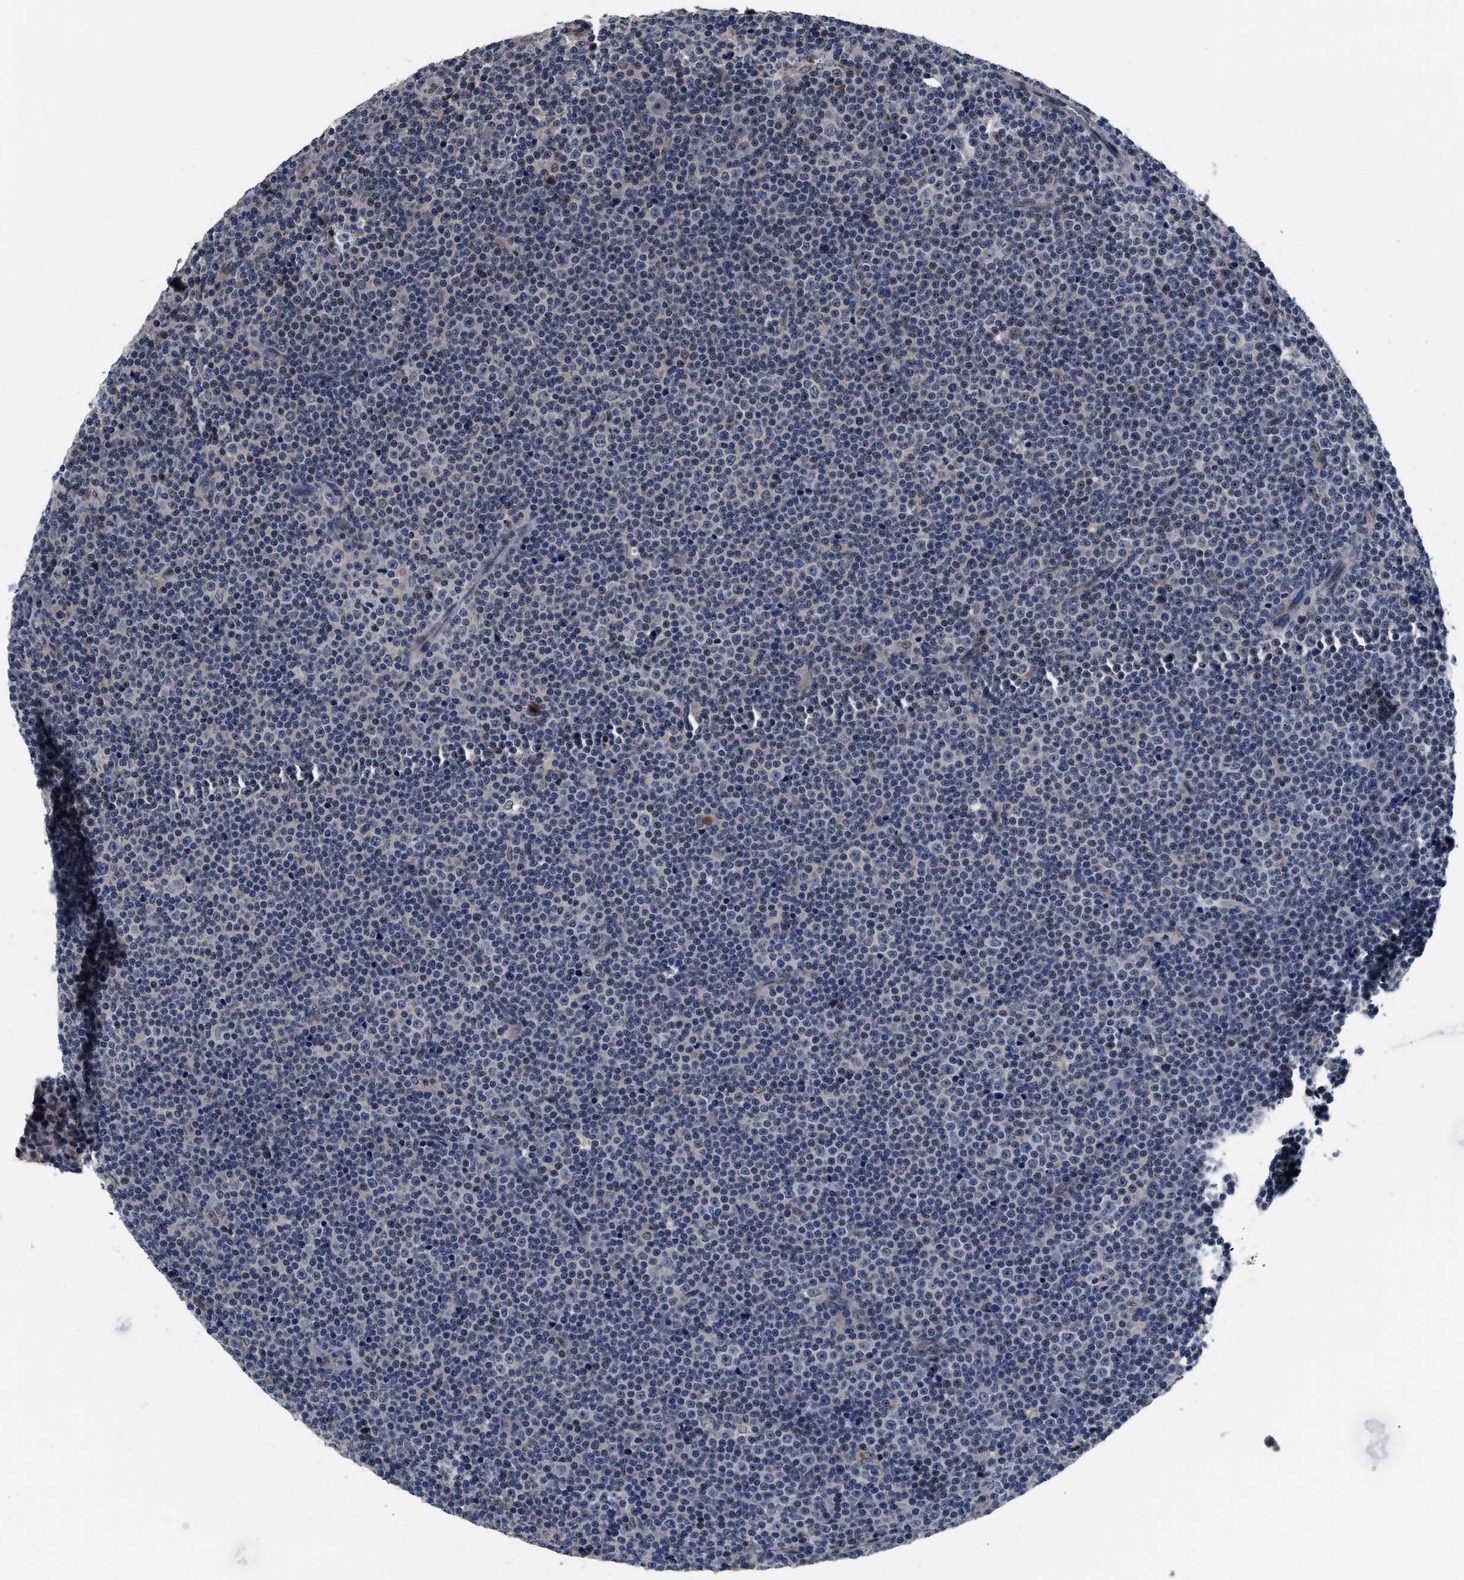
{"staining": {"intensity": "negative", "quantity": "none", "location": "none"}, "tissue": "lymphoma", "cell_type": "Tumor cells", "image_type": "cancer", "snomed": [{"axis": "morphology", "description": "Malignant lymphoma, non-Hodgkin's type, Low grade"}, {"axis": "topography", "description": "Lymph node"}], "caption": "This is an immunohistochemistry image of human low-grade malignant lymphoma, non-Hodgkin's type. There is no expression in tumor cells.", "gene": "SNX10", "patient": {"sex": "female", "age": 67}}